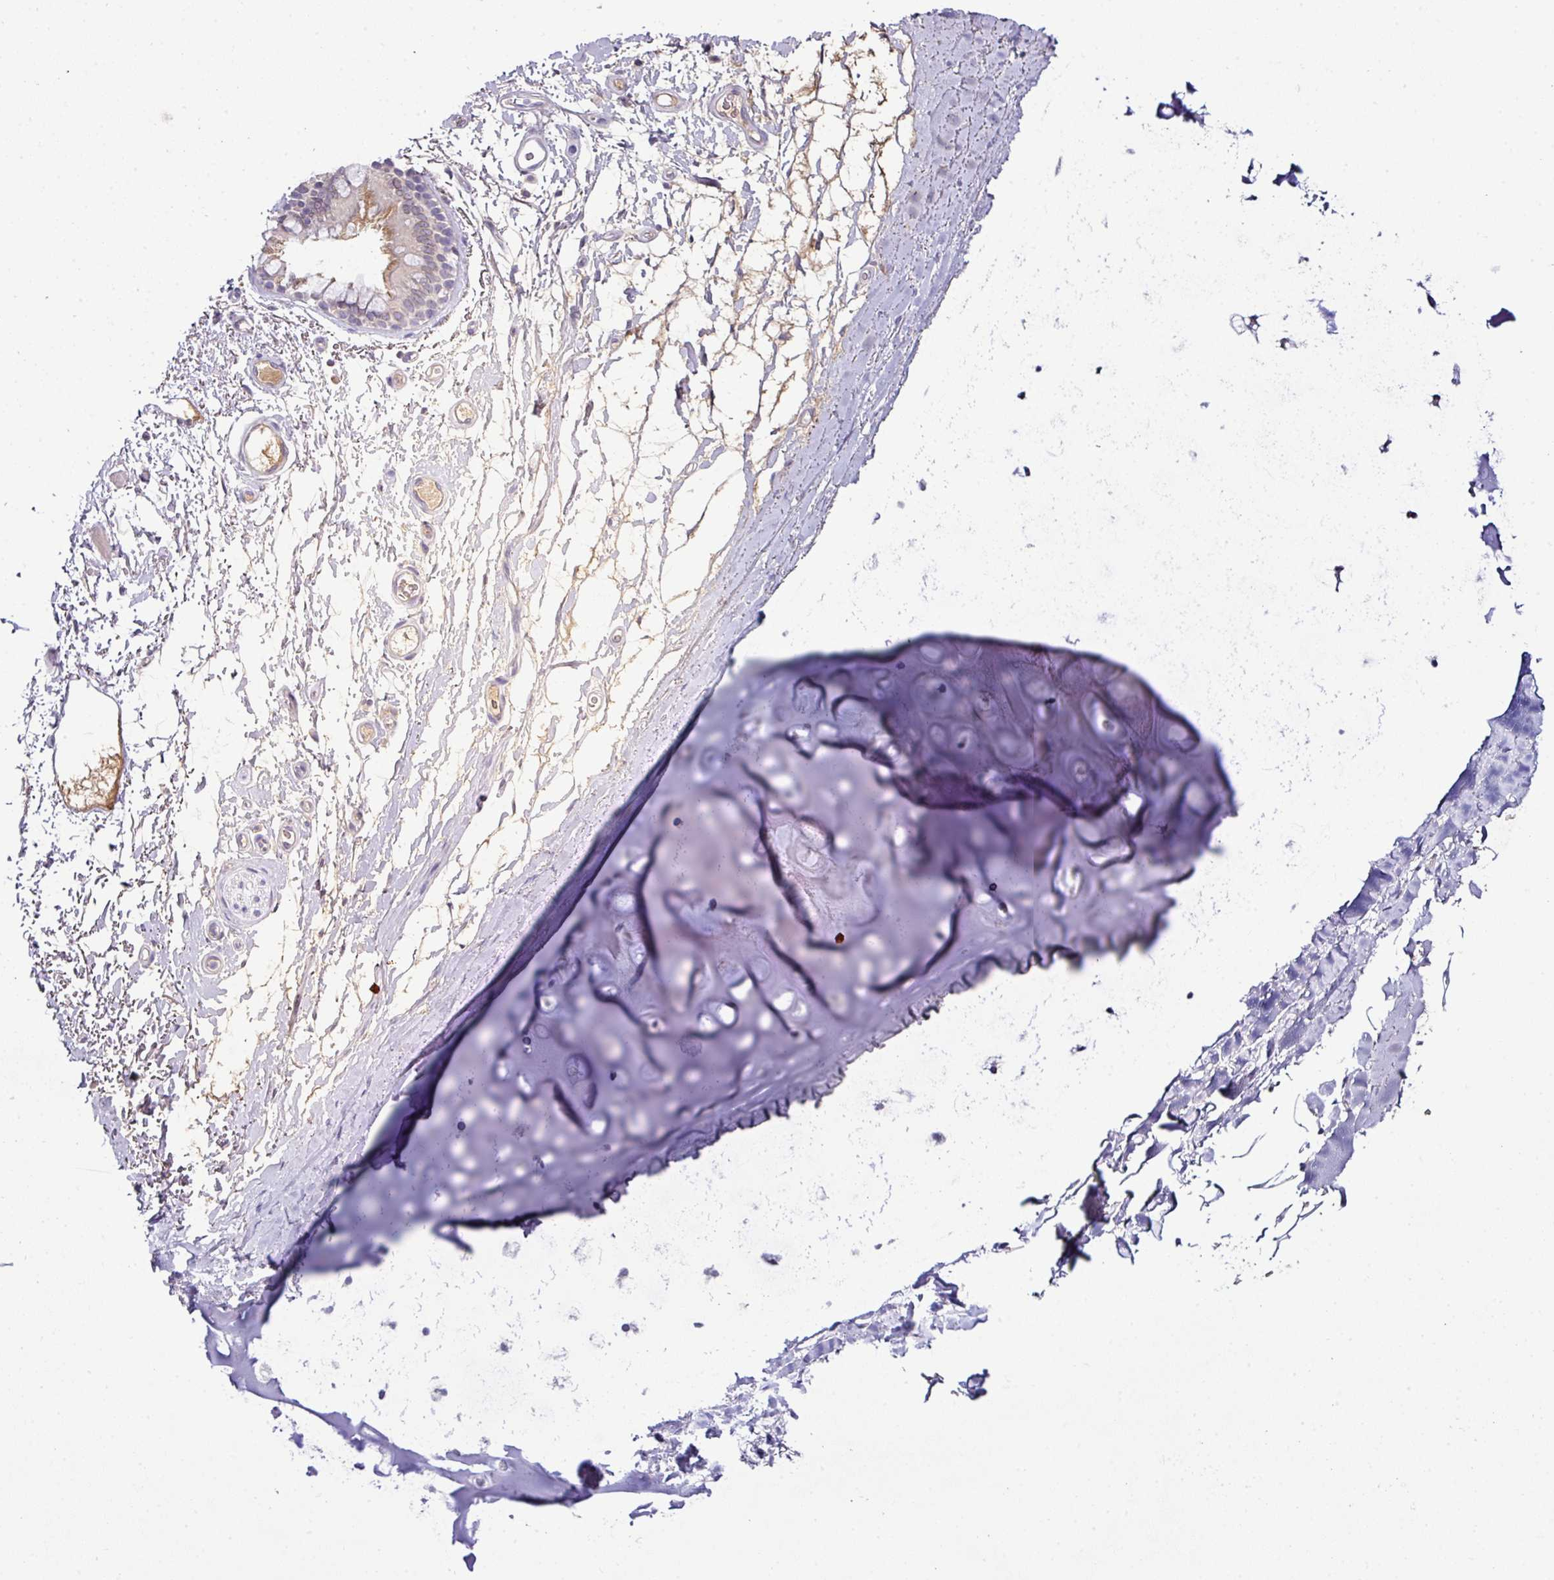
{"staining": {"intensity": "negative", "quantity": "none", "location": "none"}, "tissue": "adipose tissue", "cell_type": "Adipocytes", "image_type": "normal", "snomed": [{"axis": "morphology", "description": "Normal tissue, NOS"}, {"axis": "topography", "description": "Cartilage tissue"}, {"axis": "topography", "description": "Bronchus"}], "caption": "High magnification brightfield microscopy of normal adipose tissue stained with DAB (brown) and counterstained with hematoxylin (blue): adipocytes show no significant staining. (DAB (3,3'-diaminobenzidine) immunohistochemistry, high magnification).", "gene": "SLAMF6", "patient": {"sex": "female", "age": 72}}